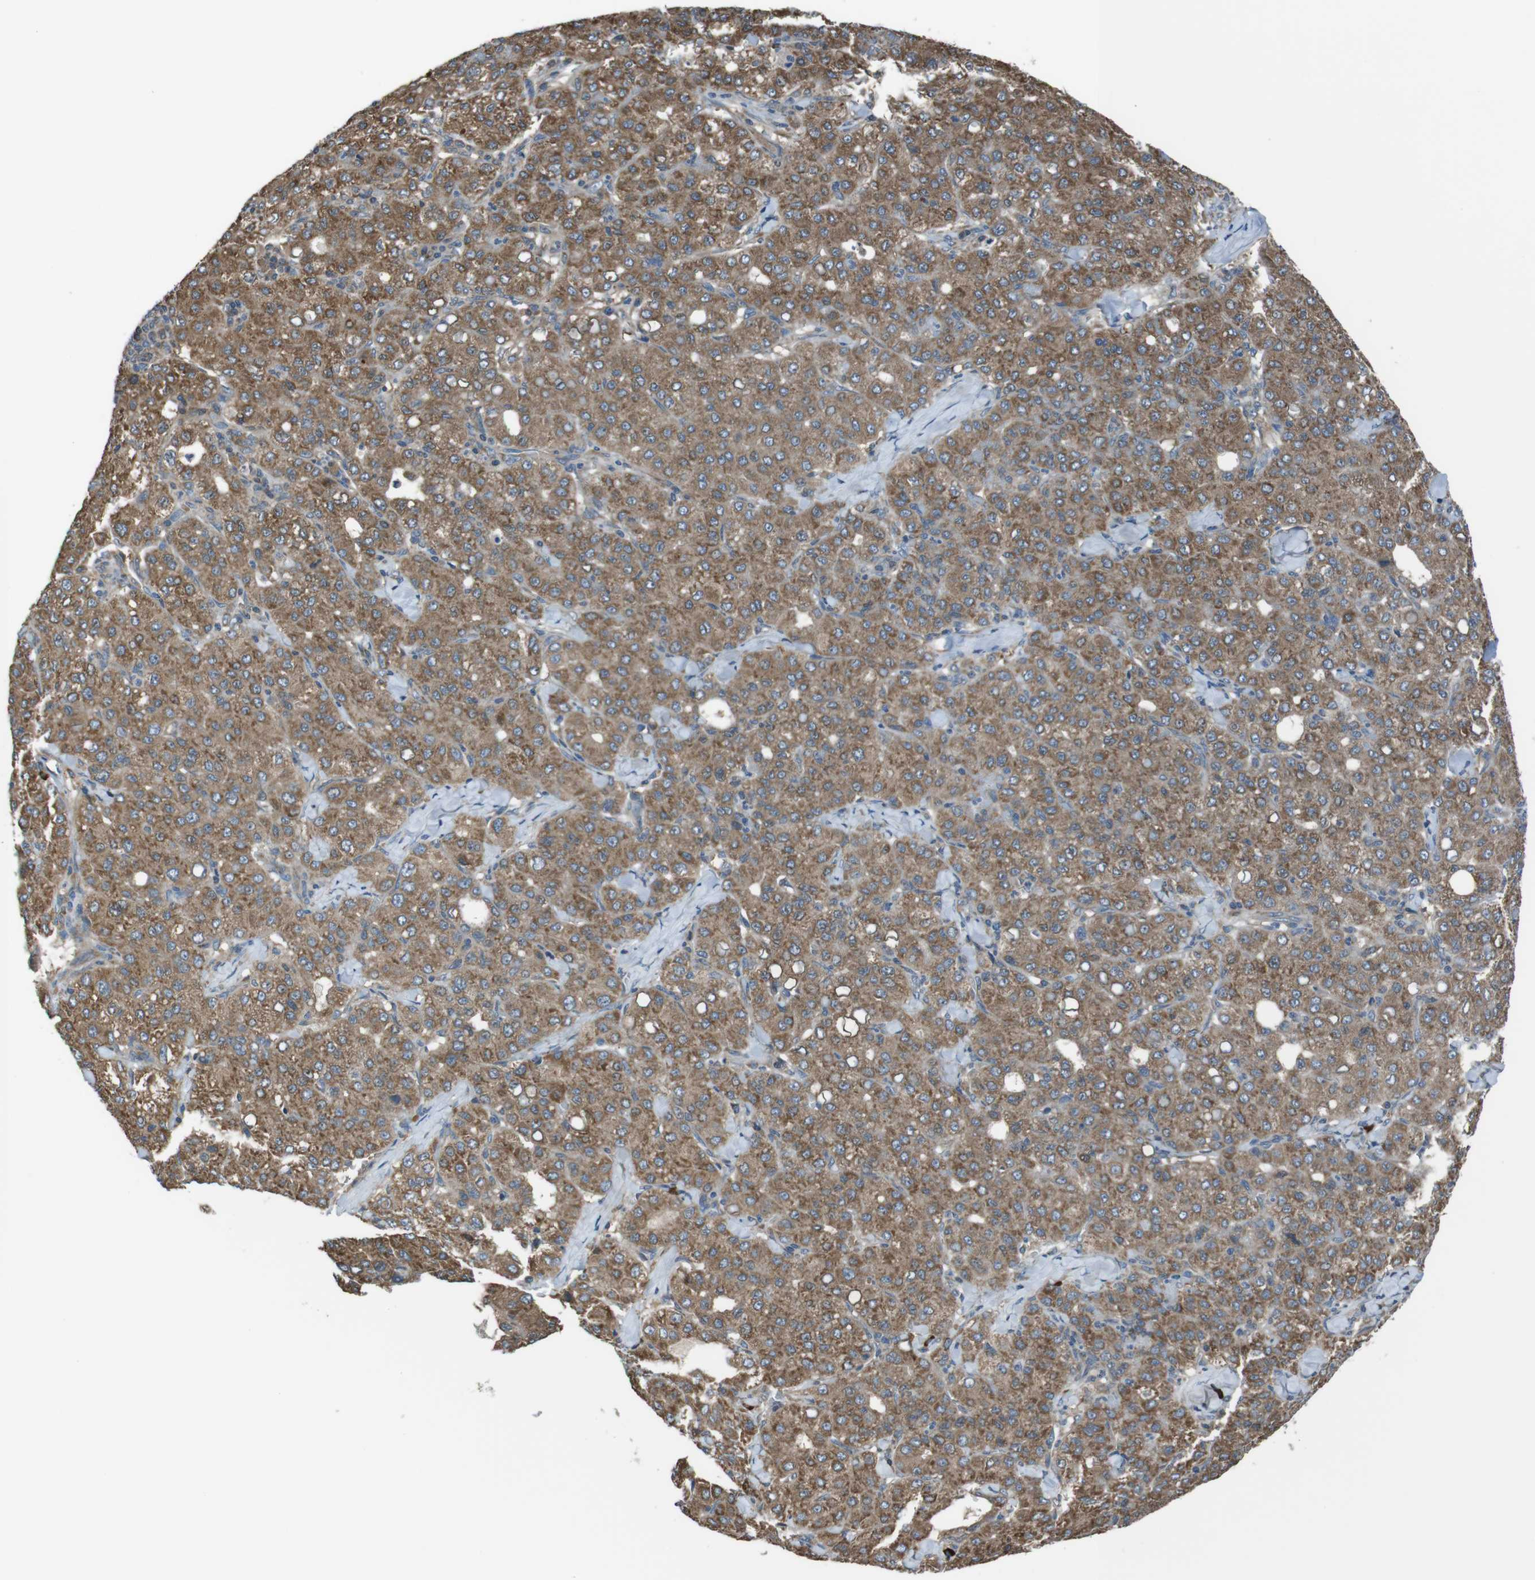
{"staining": {"intensity": "moderate", "quantity": ">75%", "location": "cytoplasmic/membranous"}, "tissue": "liver cancer", "cell_type": "Tumor cells", "image_type": "cancer", "snomed": [{"axis": "morphology", "description": "Carcinoma, Hepatocellular, NOS"}, {"axis": "topography", "description": "Liver"}], "caption": "DAB immunohistochemical staining of liver hepatocellular carcinoma displays moderate cytoplasmic/membranous protein expression in approximately >75% of tumor cells.", "gene": "SSR3", "patient": {"sex": "male", "age": 65}}